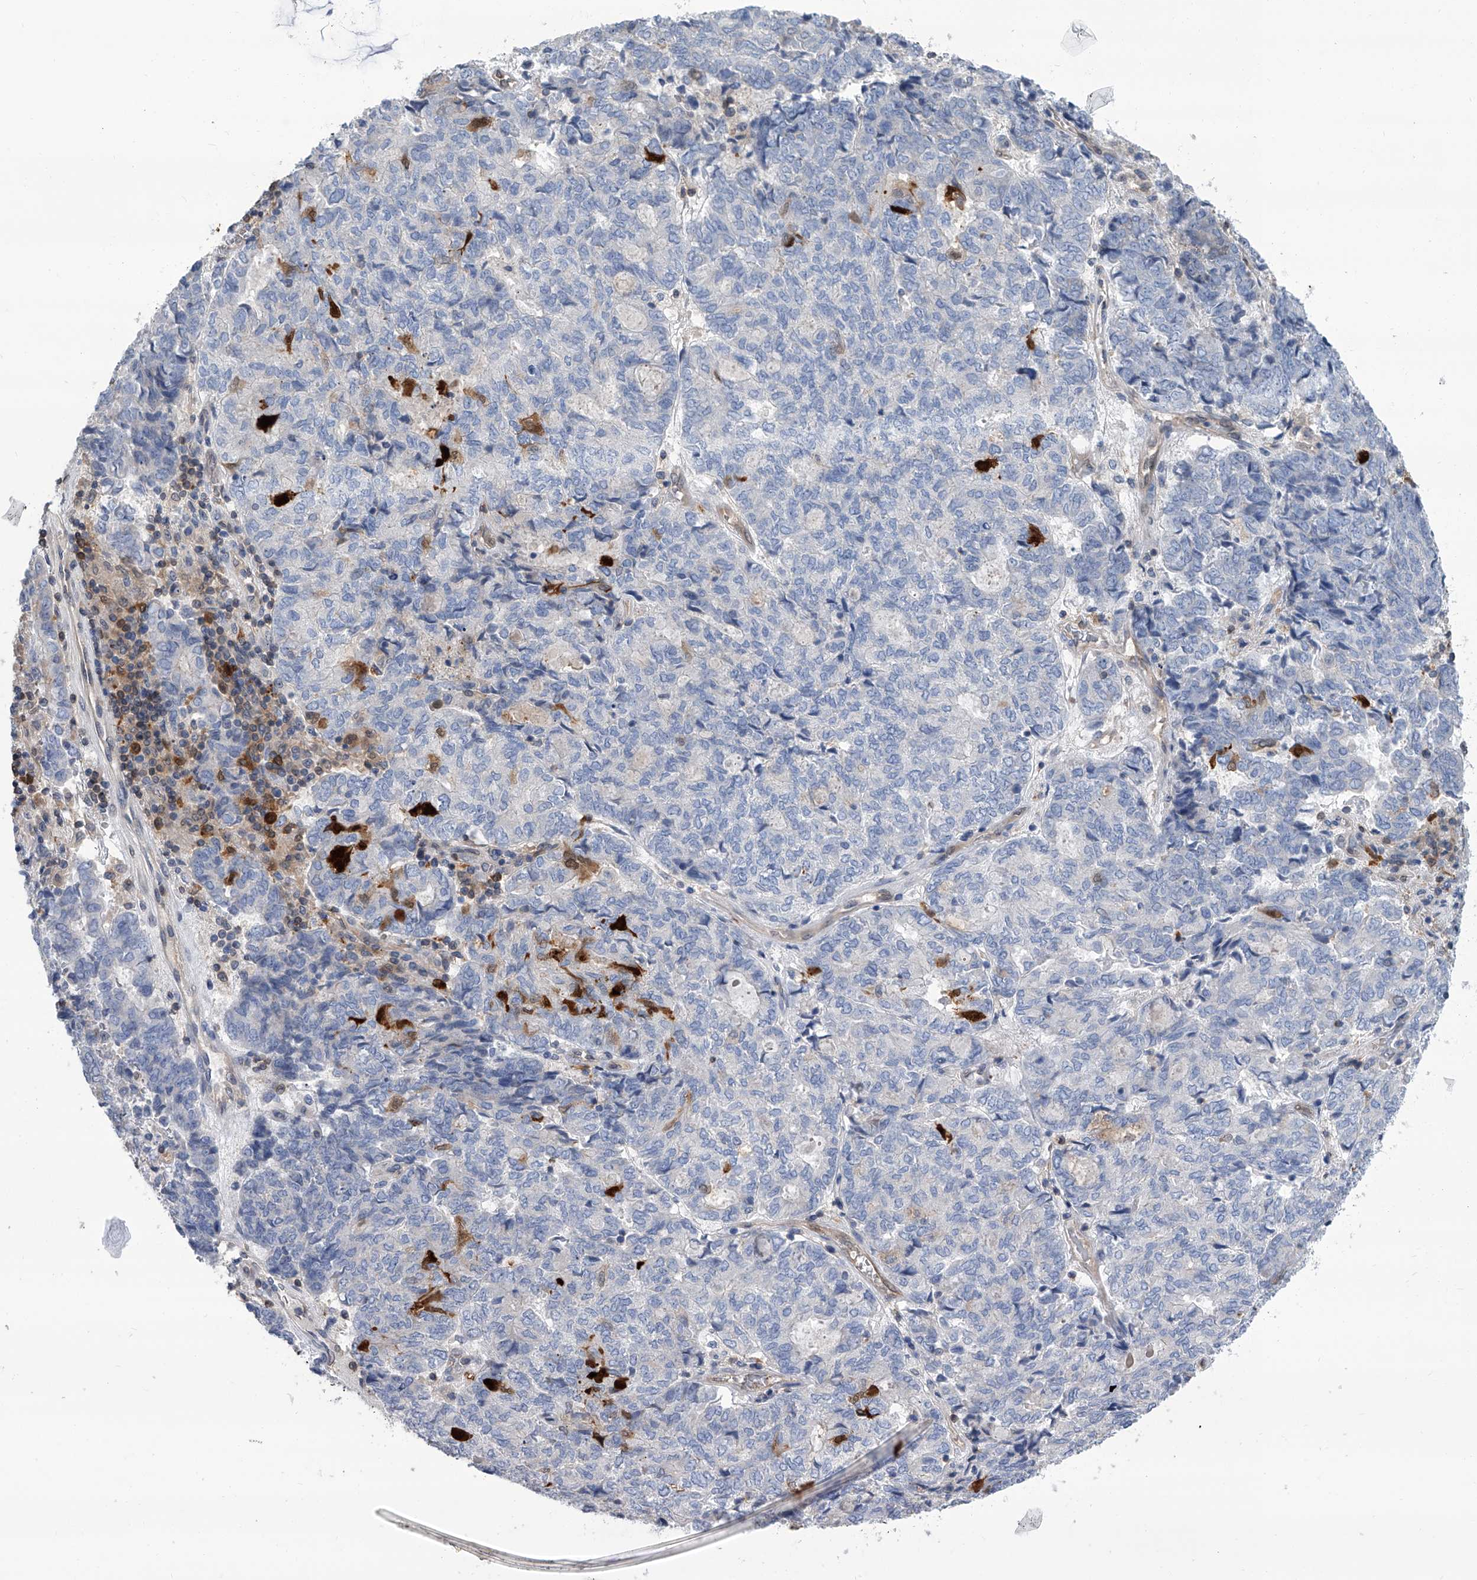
{"staining": {"intensity": "negative", "quantity": "none", "location": "none"}, "tissue": "endometrial cancer", "cell_type": "Tumor cells", "image_type": "cancer", "snomed": [{"axis": "morphology", "description": "Adenocarcinoma, NOS"}, {"axis": "topography", "description": "Endometrium"}], "caption": "Photomicrograph shows no significant protein staining in tumor cells of endometrial adenocarcinoma.", "gene": "SERPINB9", "patient": {"sex": "female", "age": 80}}